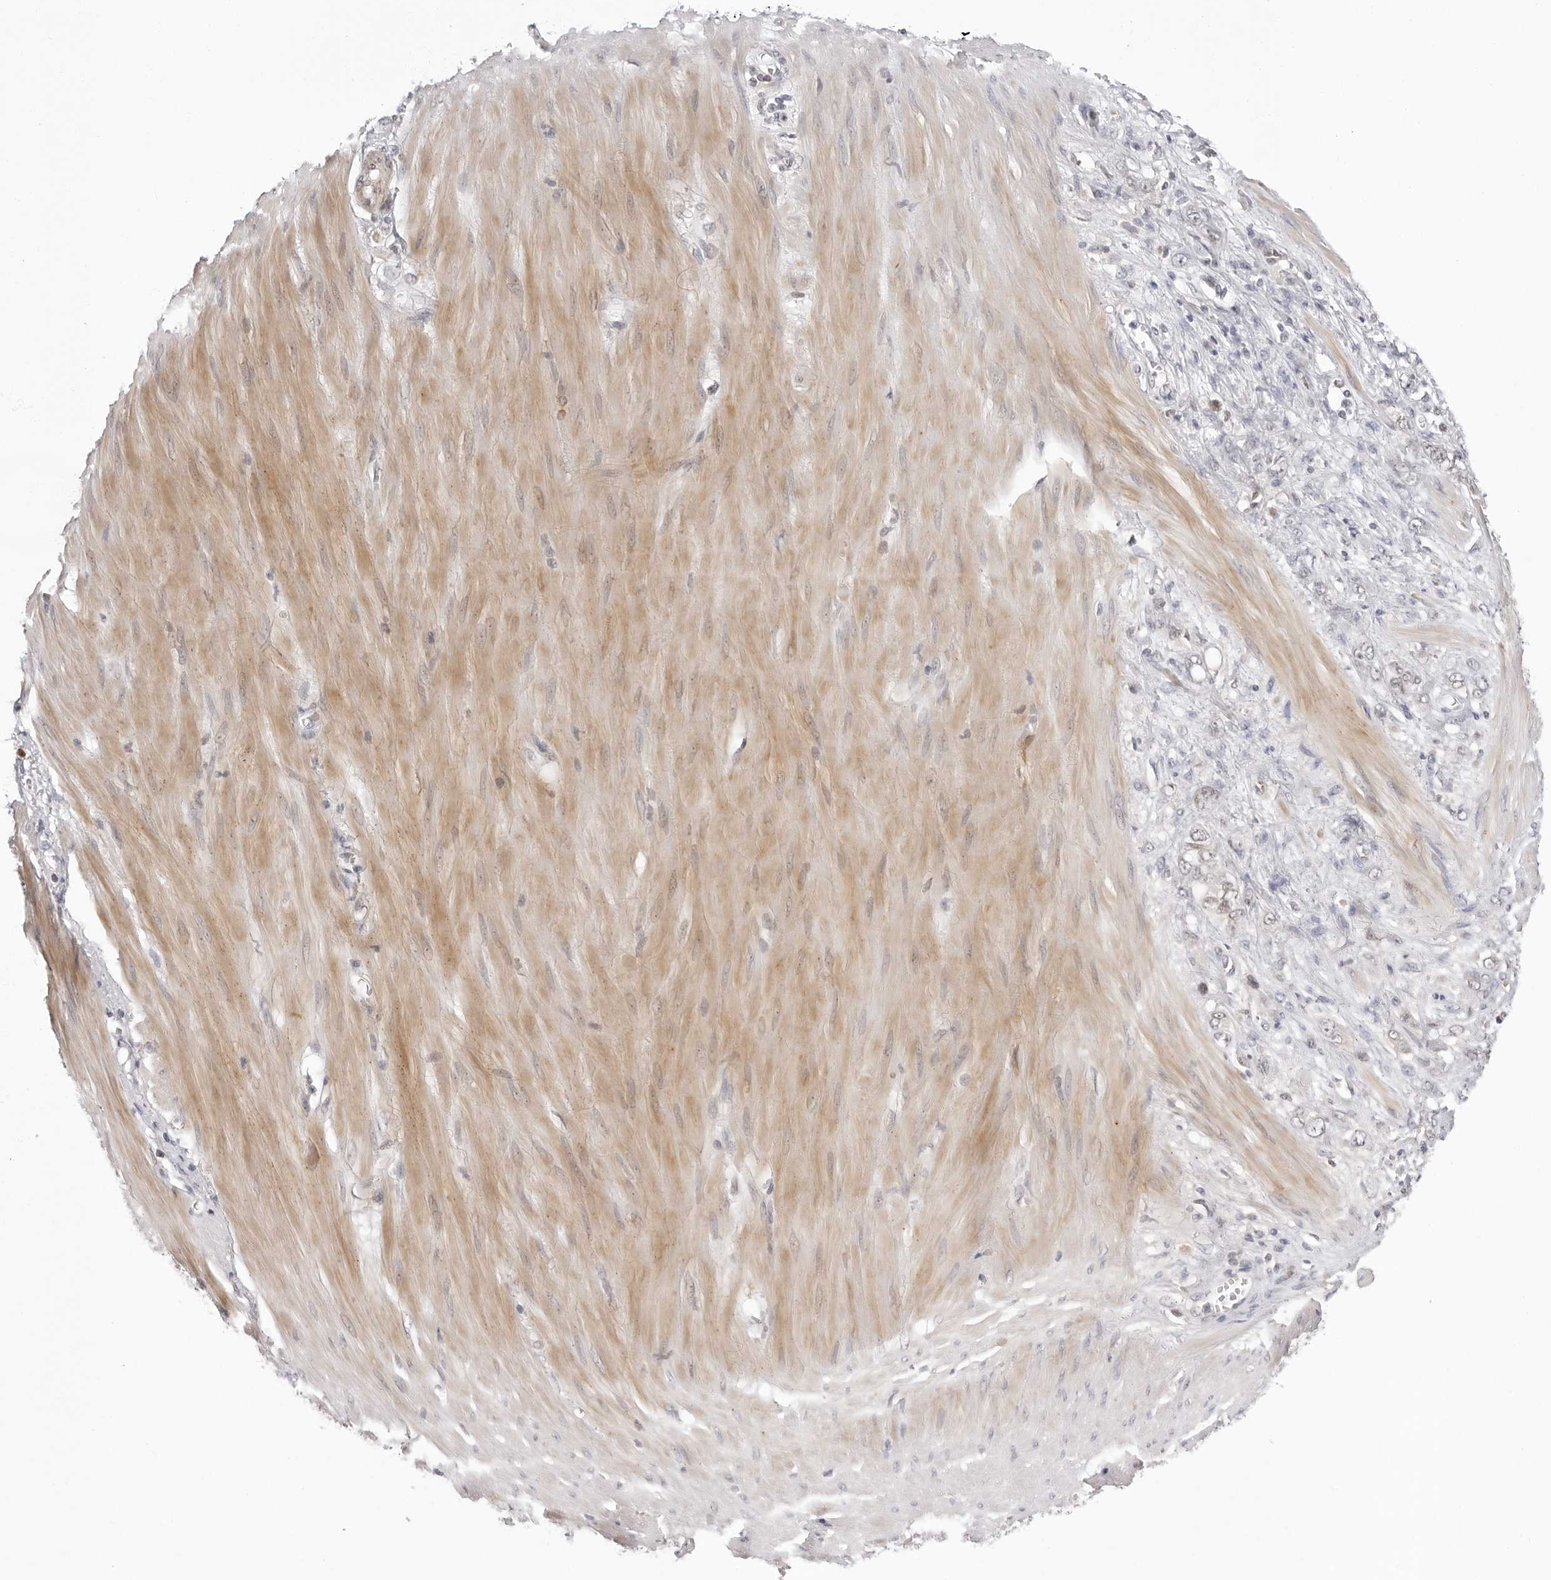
{"staining": {"intensity": "negative", "quantity": "none", "location": "none"}, "tissue": "stomach cancer", "cell_type": "Tumor cells", "image_type": "cancer", "snomed": [{"axis": "morphology", "description": "Adenocarcinoma, NOS"}, {"axis": "topography", "description": "Stomach"}], "caption": "Immunohistochemistry (IHC) histopathology image of human stomach cancer stained for a protein (brown), which displays no expression in tumor cells.", "gene": "STRADB", "patient": {"sex": "female", "age": 76}}